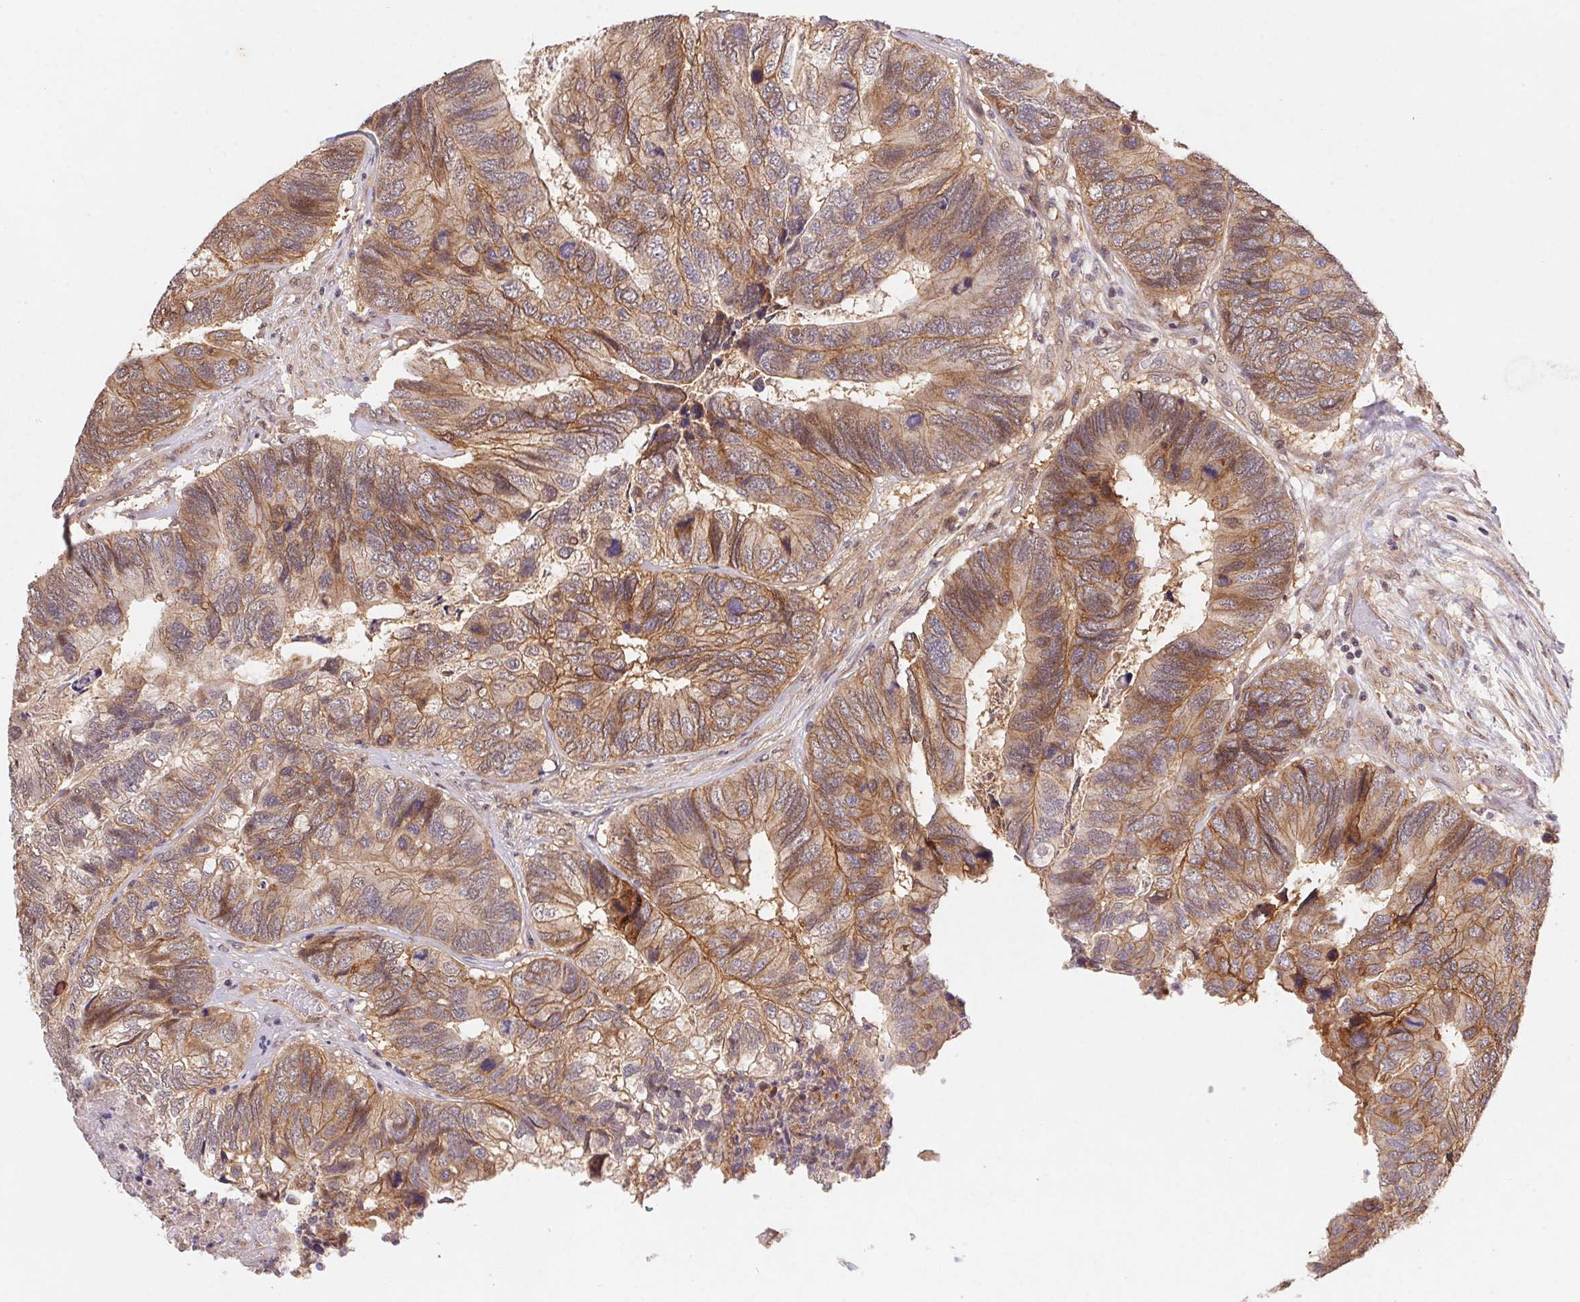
{"staining": {"intensity": "moderate", "quantity": ">75%", "location": "cytoplasmic/membranous"}, "tissue": "colorectal cancer", "cell_type": "Tumor cells", "image_type": "cancer", "snomed": [{"axis": "morphology", "description": "Adenocarcinoma, NOS"}, {"axis": "topography", "description": "Colon"}], "caption": "Protein analysis of colorectal cancer (adenocarcinoma) tissue exhibits moderate cytoplasmic/membranous positivity in approximately >75% of tumor cells.", "gene": "SLC52A2", "patient": {"sex": "female", "age": 67}}